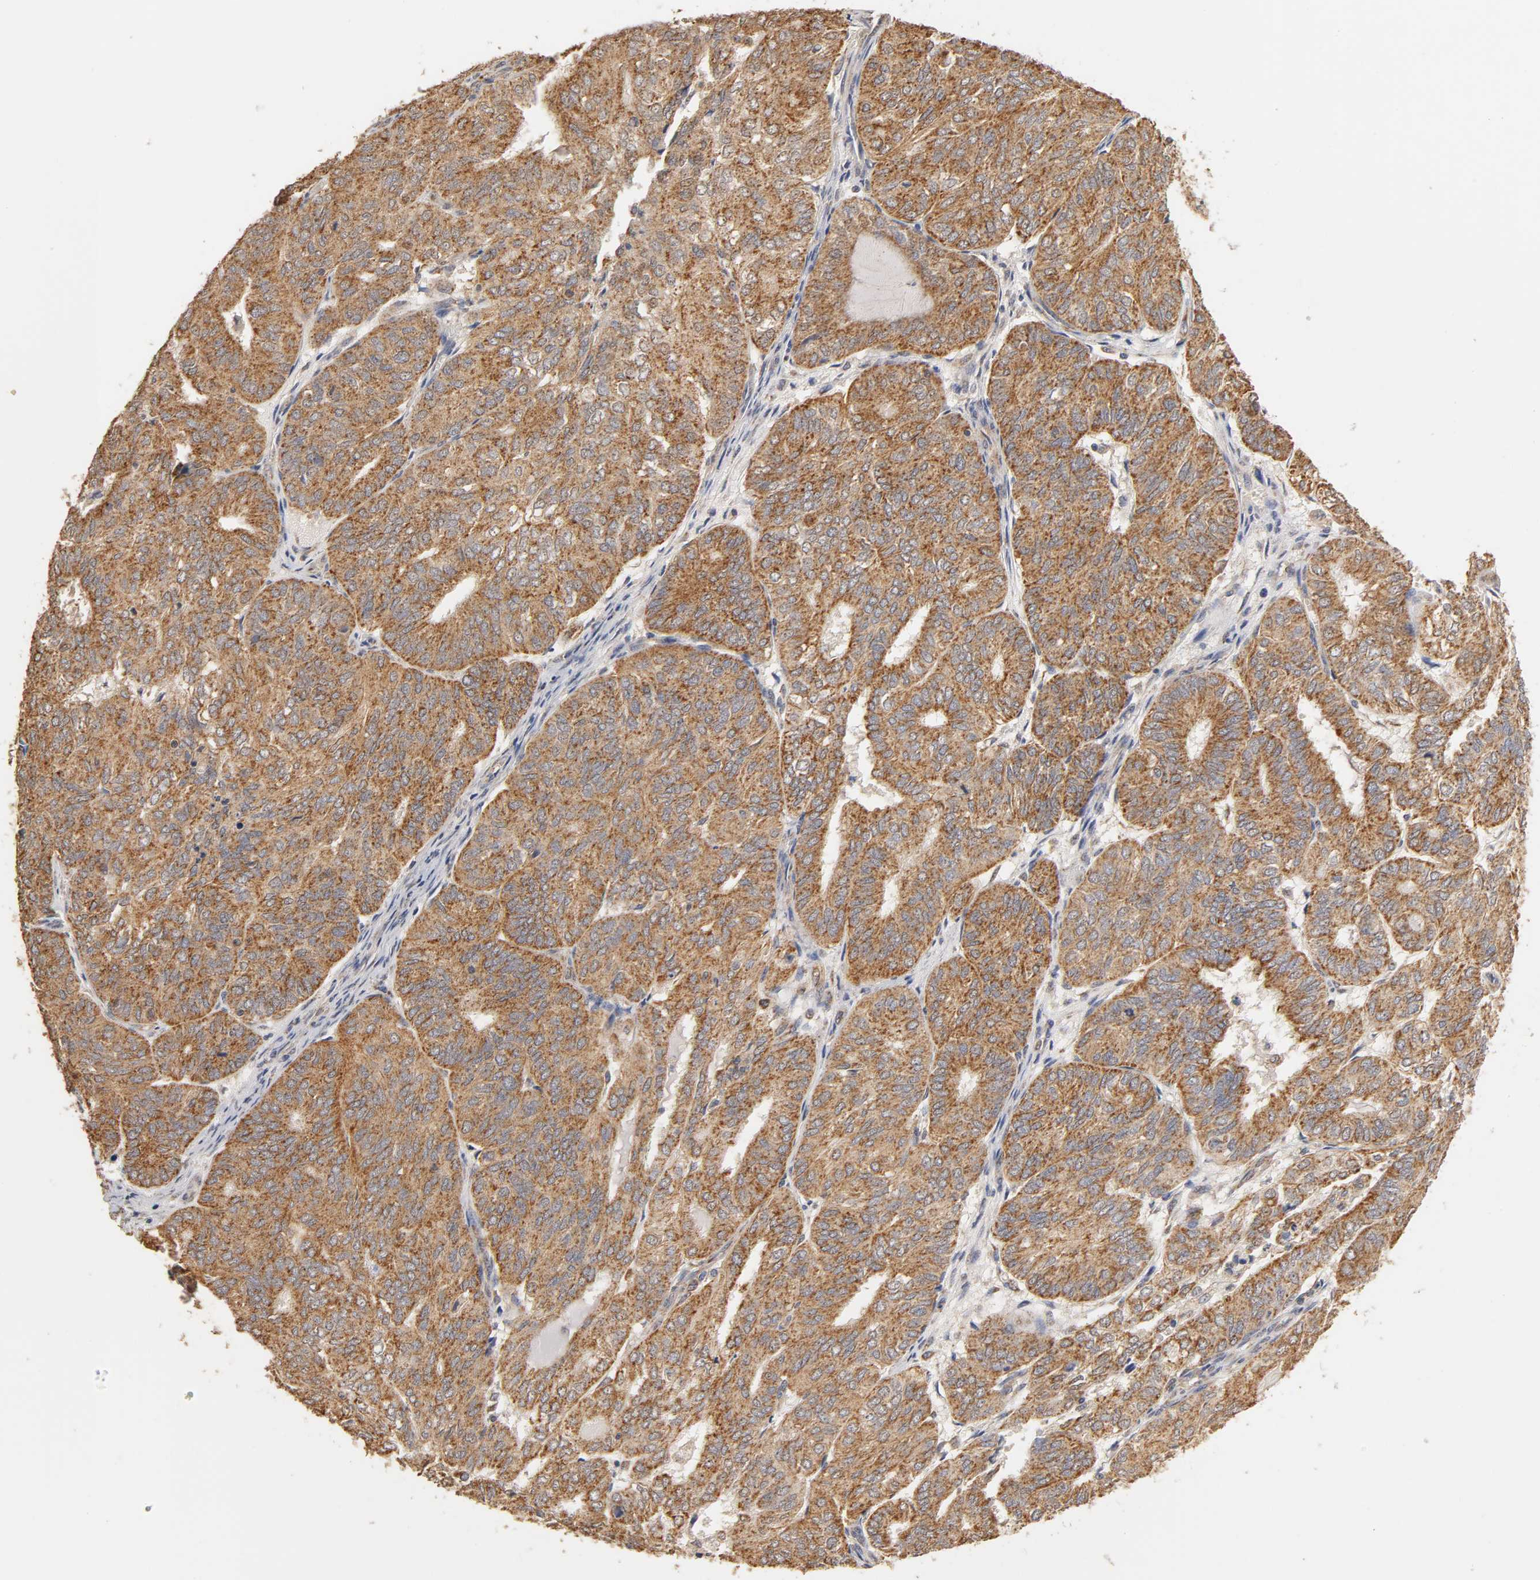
{"staining": {"intensity": "strong", "quantity": ">75%", "location": "cytoplasmic/membranous"}, "tissue": "endometrial cancer", "cell_type": "Tumor cells", "image_type": "cancer", "snomed": [{"axis": "morphology", "description": "Adenocarcinoma, NOS"}, {"axis": "topography", "description": "Uterus"}], "caption": "DAB immunohistochemical staining of human endometrial cancer shows strong cytoplasmic/membranous protein positivity in approximately >75% of tumor cells. Immunohistochemistry (ihc) stains the protein of interest in brown and the nuclei are stained blue.", "gene": "PKN1", "patient": {"sex": "female", "age": 60}}